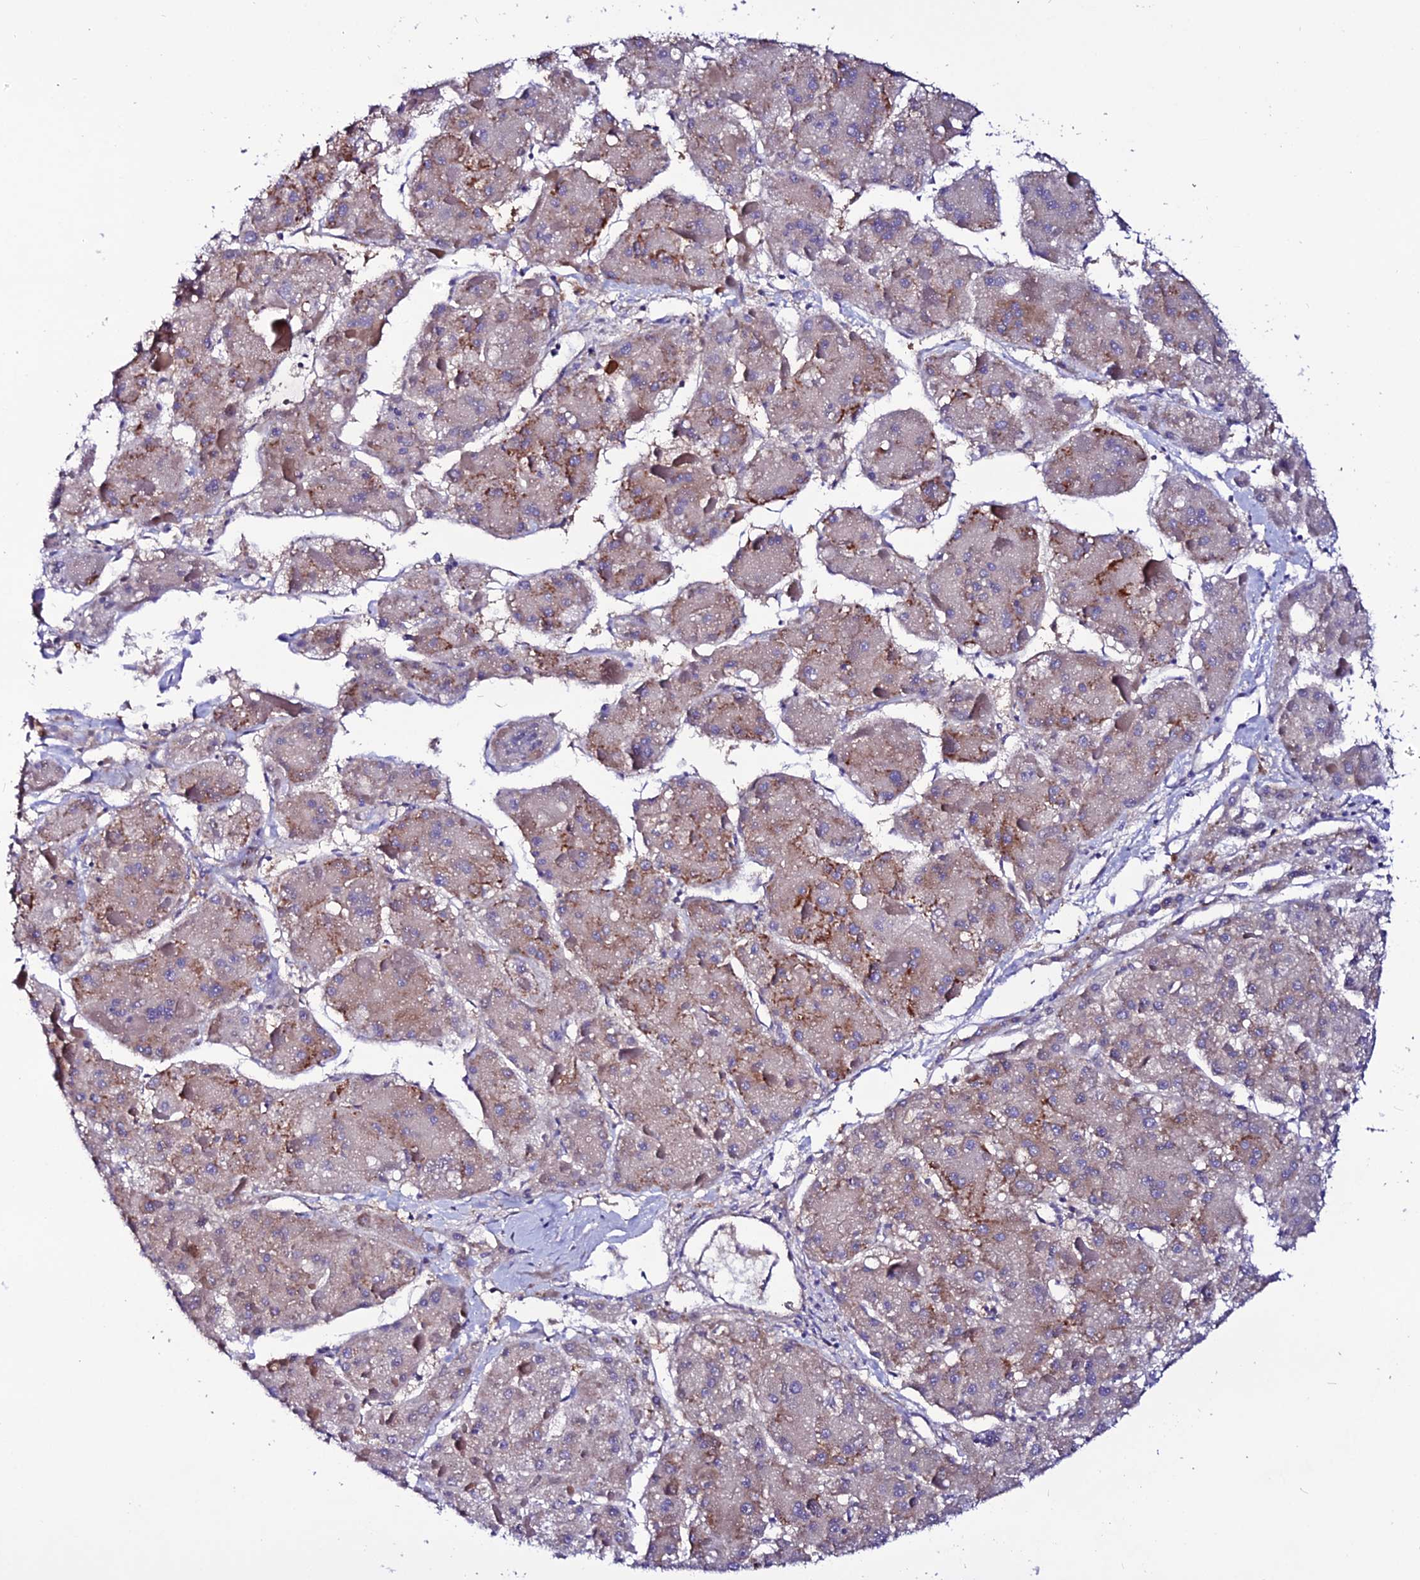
{"staining": {"intensity": "moderate", "quantity": "25%-75%", "location": "cytoplasmic/membranous"}, "tissue": "liver cancer", "cell_type": "Tumor cells", "image_type": "cancer", "snomed": [{"axis": "morphology", "description": "Carcinoma, Hepatocellular, NOS"}, {"axis": "topography", "description": "Liver"}], "caption": "Immunohistochemical staining of human liver cancer (hepatocellular carcinoma) demonstrates moderate cytoplasmic/membranous protein positivity in about 25%-75% of tumor cells. (DAB (3,3'-diaminobenzidine) = brown stain, brightfield microscopy at high magnification).", "gene": "EEF1G", "patient": {"sex": "female", "age": 73}}